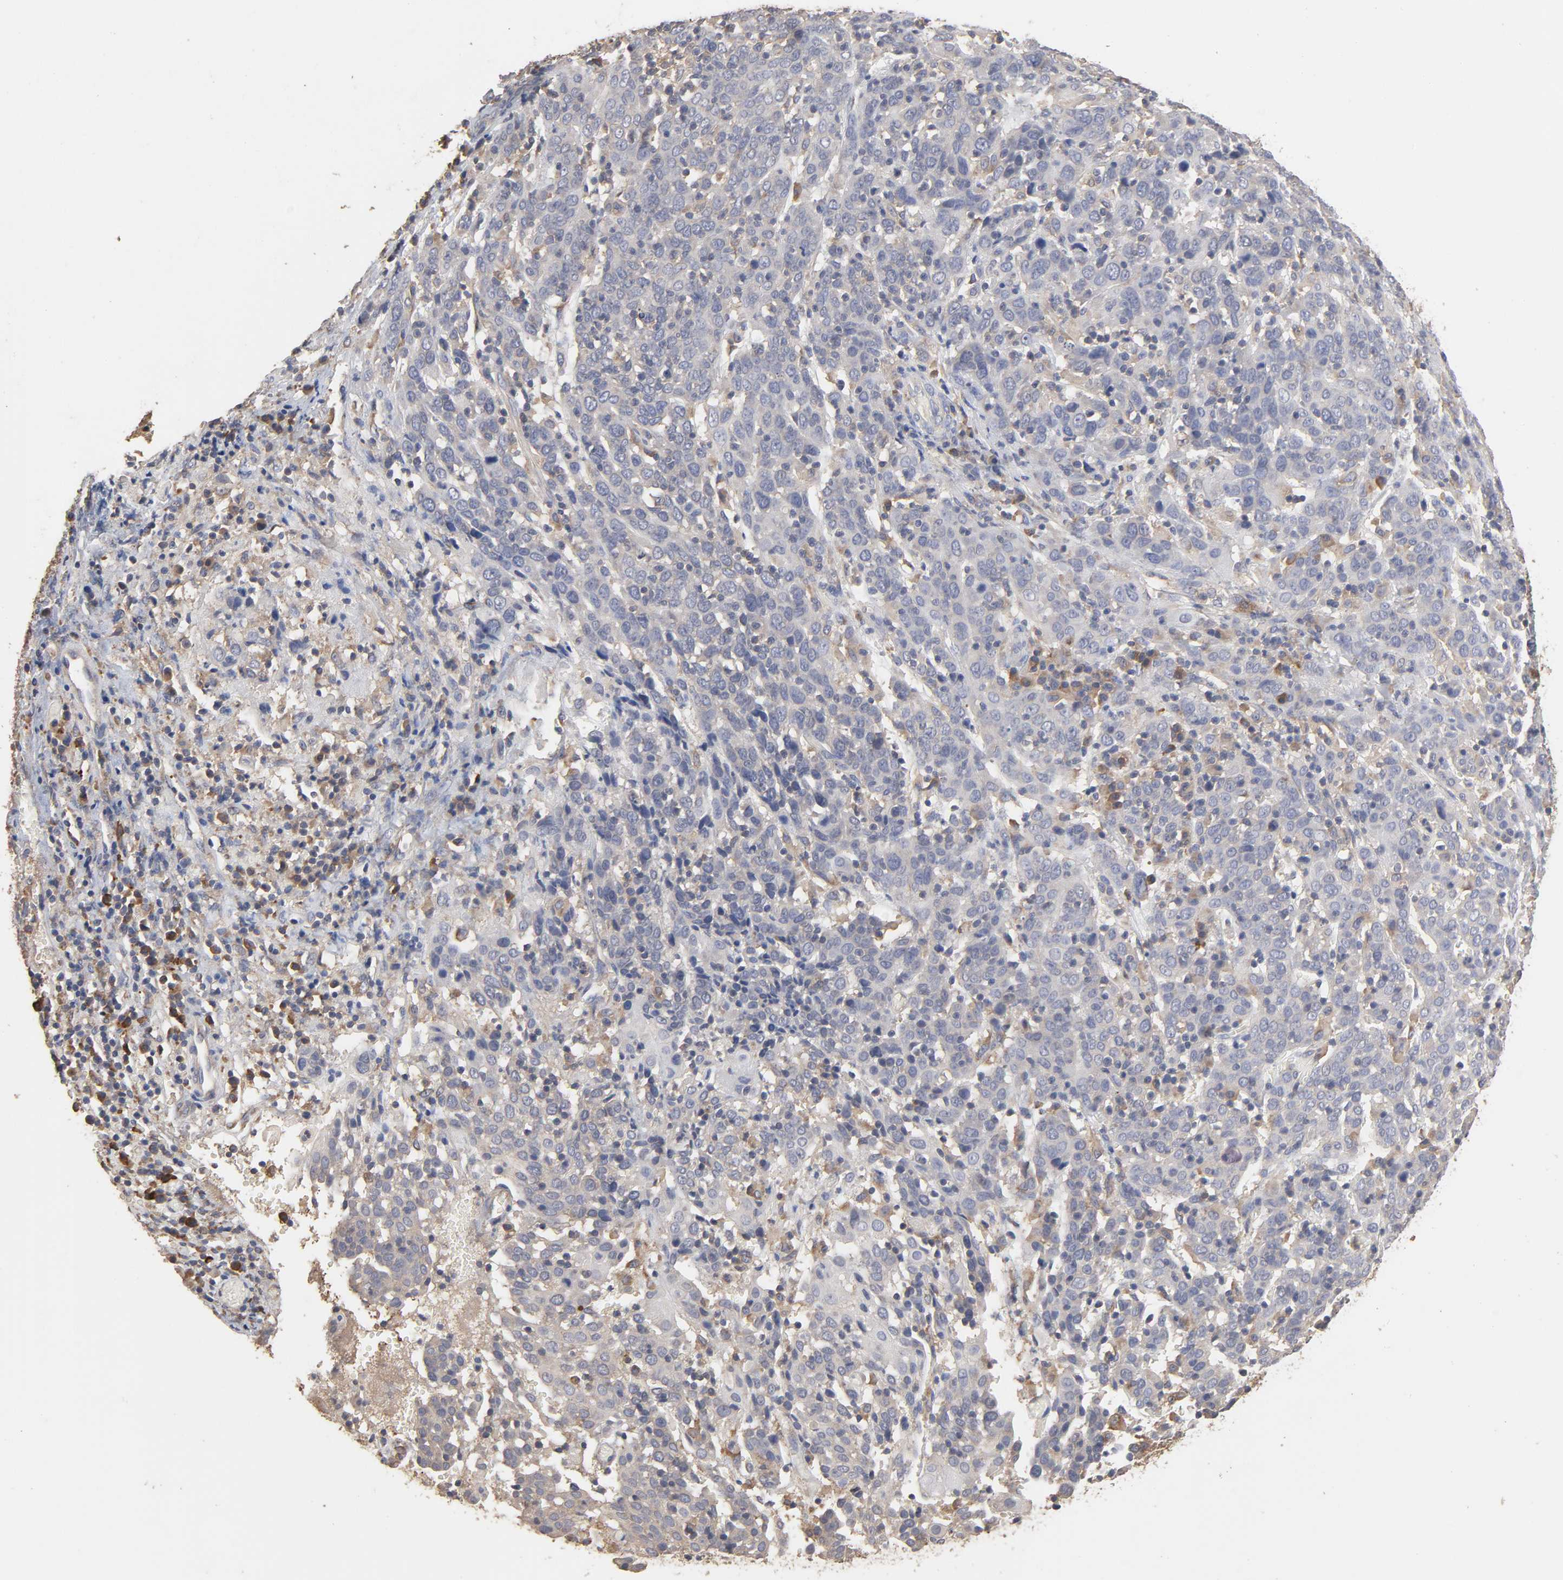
{"staining": {"intensity": "weak", "quantity": "<25%", "location": "cytoplasmic/membranous"}, "tissue": "cervical cancer", "cell_type": "Tumor cells", "image_type": "cancer", "snomed": [{"axis": "morphology", "description": "Normal tissue, NOS"}, {"axis": "morphology", "description": "Squamous cell carcinoma, NOS"}, {"axis": "topography", "description": "Cervix"}], "caption": "This is an IHC histopathology image of human cervical squamous cell carcinoma. There is no expression in tumor cells.", "gene": "EIF4G2", "patient": {"sex": "female", "age": 67}}